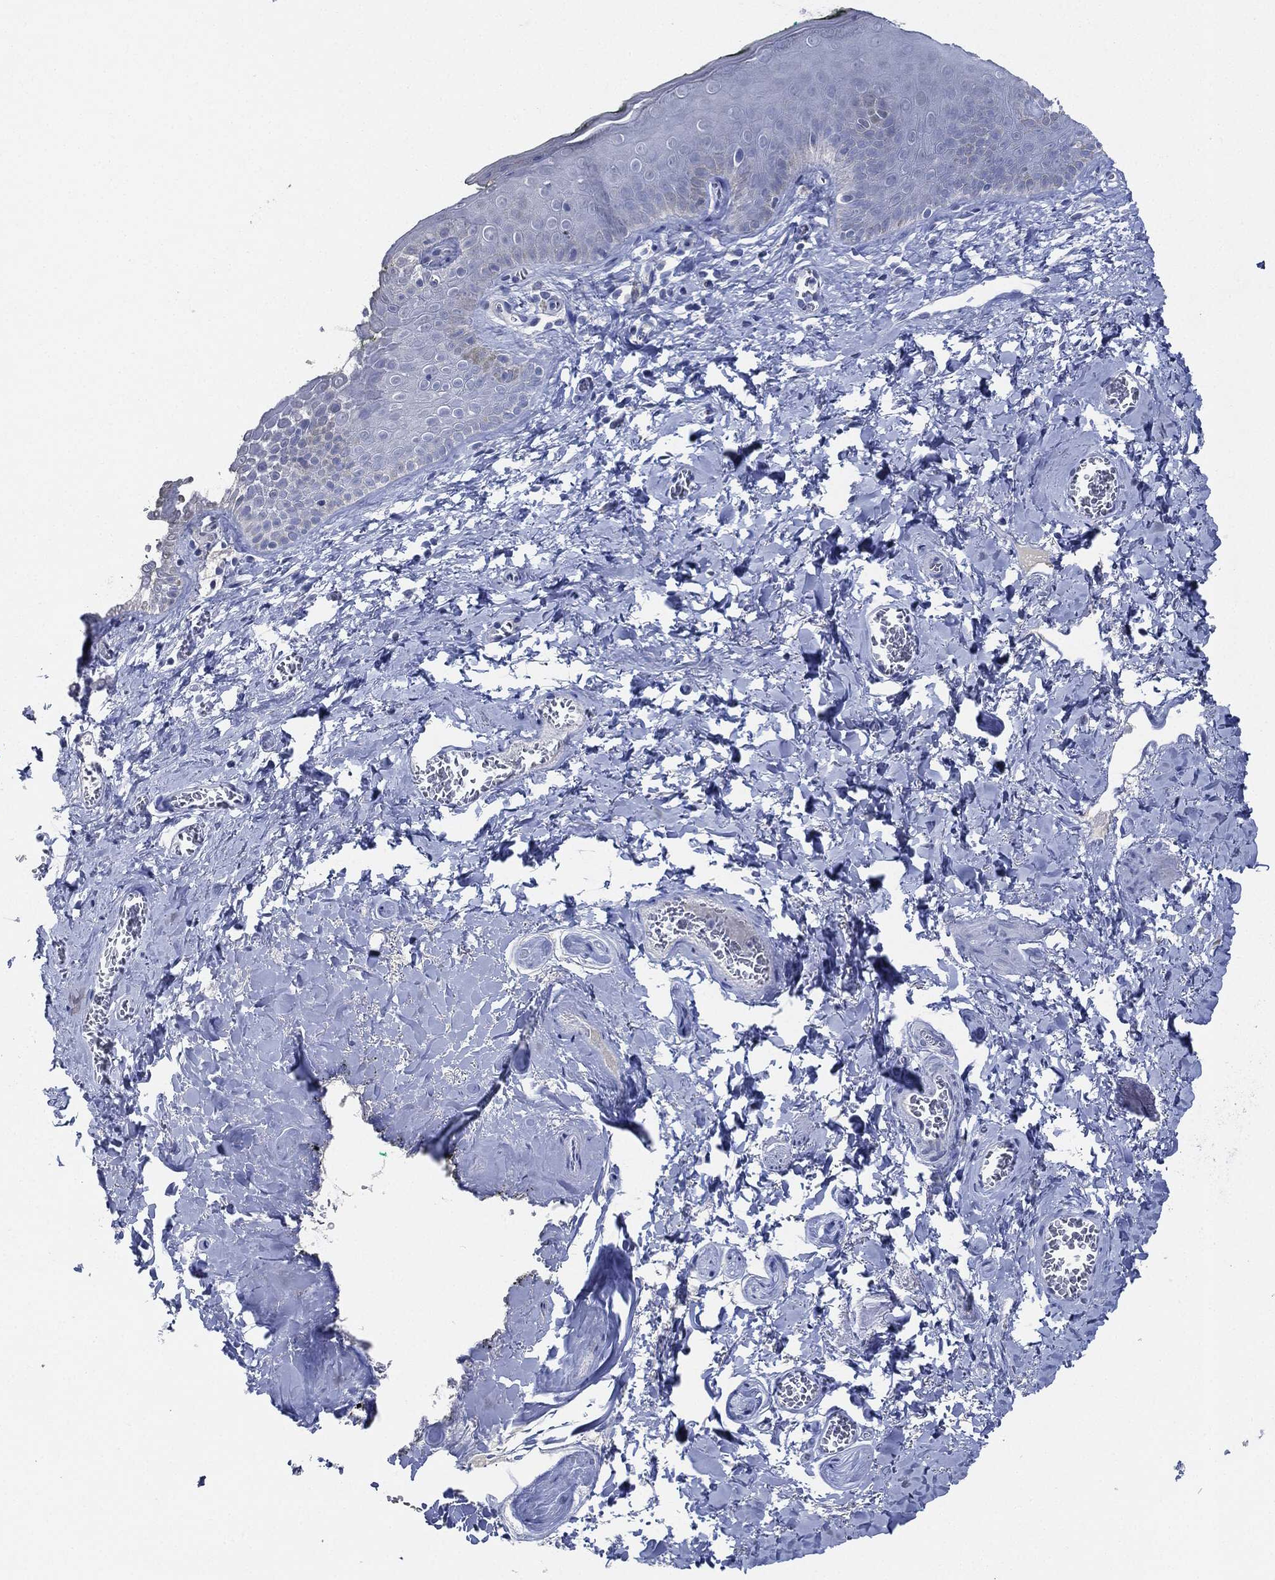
{"staining": {"intensity": "negative", "quantity": "none", "location": "none"}, "tissue": "skin", "cell_type": "Epidermal cells", "image_type": "normal", "snomed": [{"axis": "morphology", "description": "Normal tissue, NOS"}, {"axis": "topography", "description": "Vulva"}, {"axis": "topography", "description": "Peripheral nerve tissue"}], "caption": "Immunohistochemistry (IHC) photomicrograph of normal human skin stained for a protein (brown), which displays no expression in epidermal cells. (Brightfield microscopy of DAB immunohistochemistry at high magnification).", "gene": "AFP", "patient": {"sex": "female", "age": 66}}